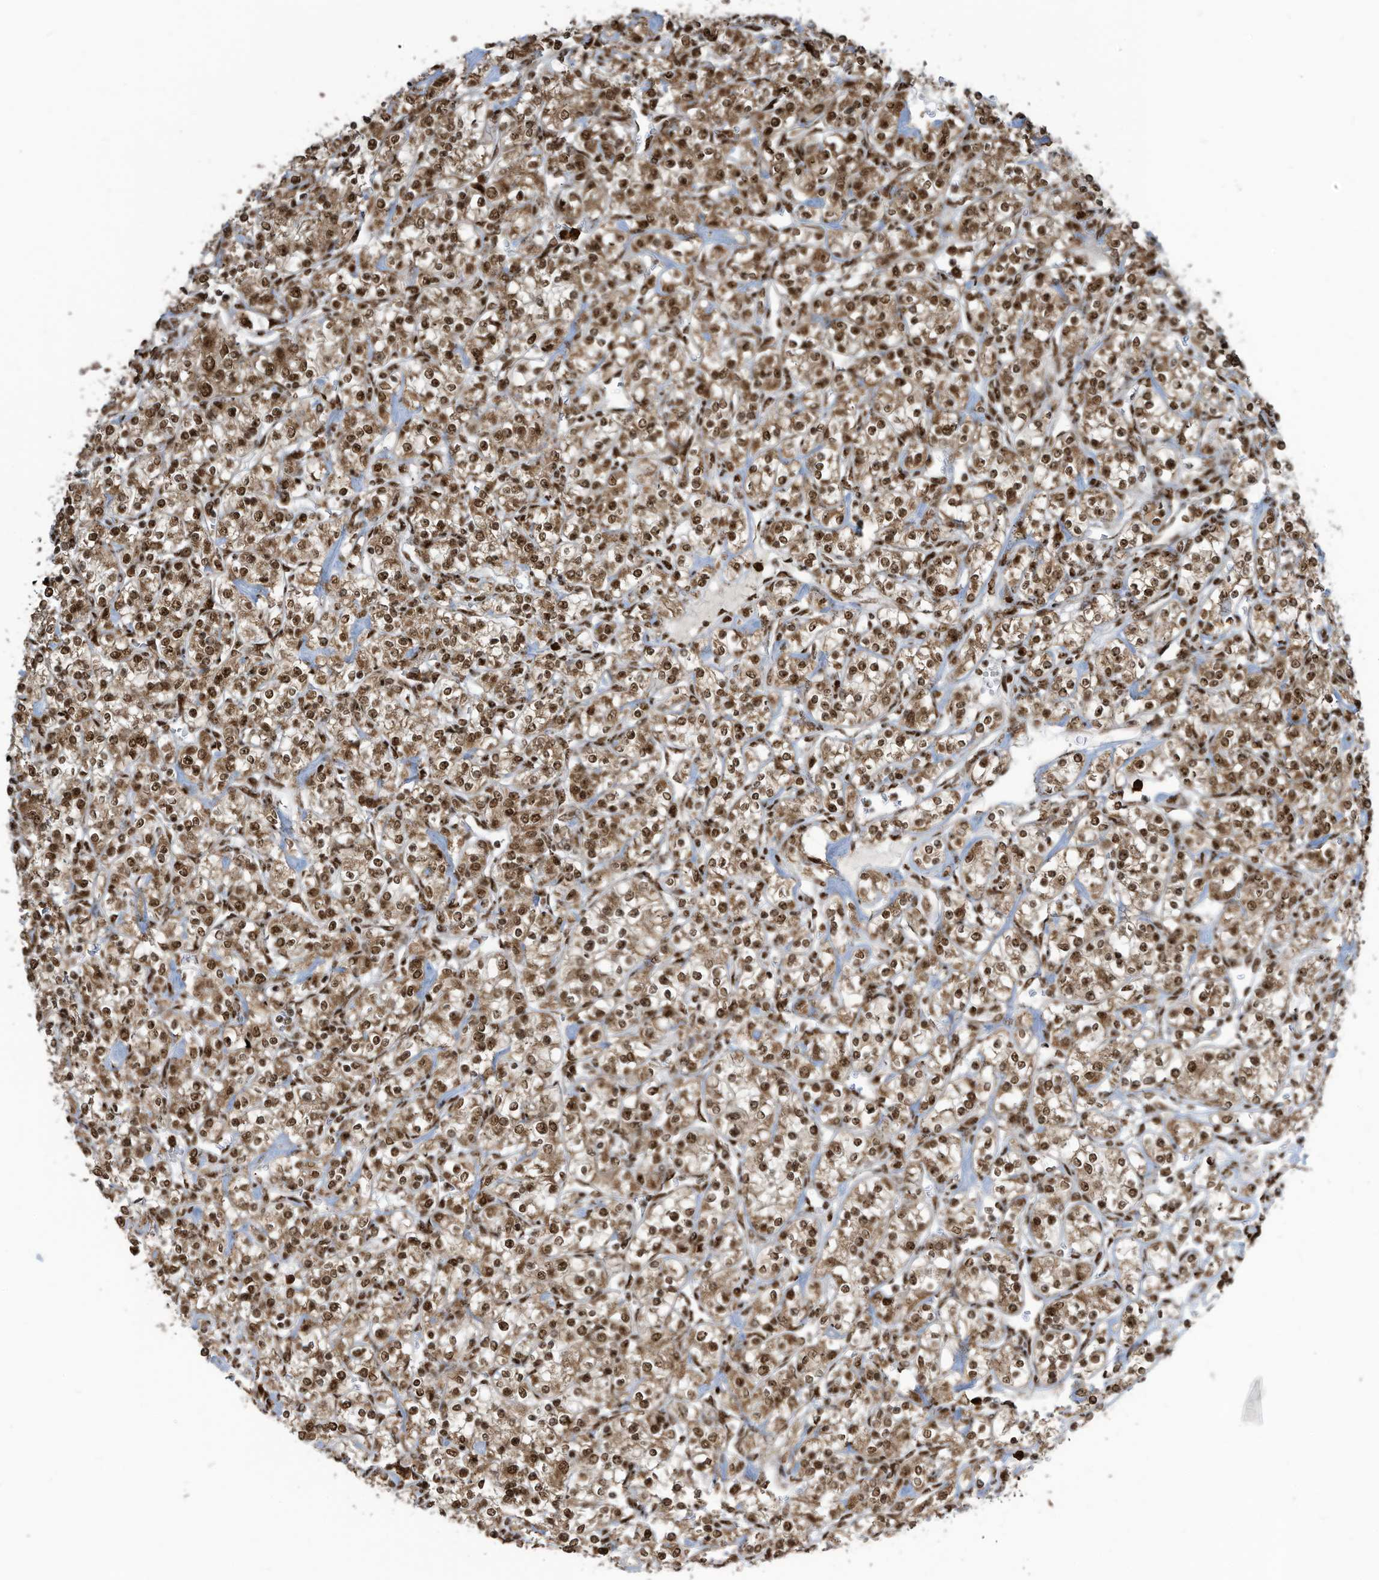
{"staining": {"intensity": "moderate", "quantity": ">75%", "location": "cytoplasmic/membranous,nuclear"}, "tissue": "renal cancer", "cell_type": "Tumor cells", "image_type": "cancer", "snomed": [{"axis": "morphology", "description": "Adenocarcinoma, NOS"}, {"axis": "topography", "description": "Kidney"}], "caption": "Immunohistochemistry (IHC) staining of renal adenocarcinoma, which demonstrates medium levels of moderate cytoplasmic/membranous and nuclear expression in about >75% of tumor cells indicating moderate cytoplasmic/membranous and nuclear protein staining. The staining was performed using DAB (3,3'-diaminobenzidine) (brown) for protein detection and nuclei were counterstained in hematoxylin (blue).", "gene": "LBH", "patient": {"sex": "male", "age": 77}}